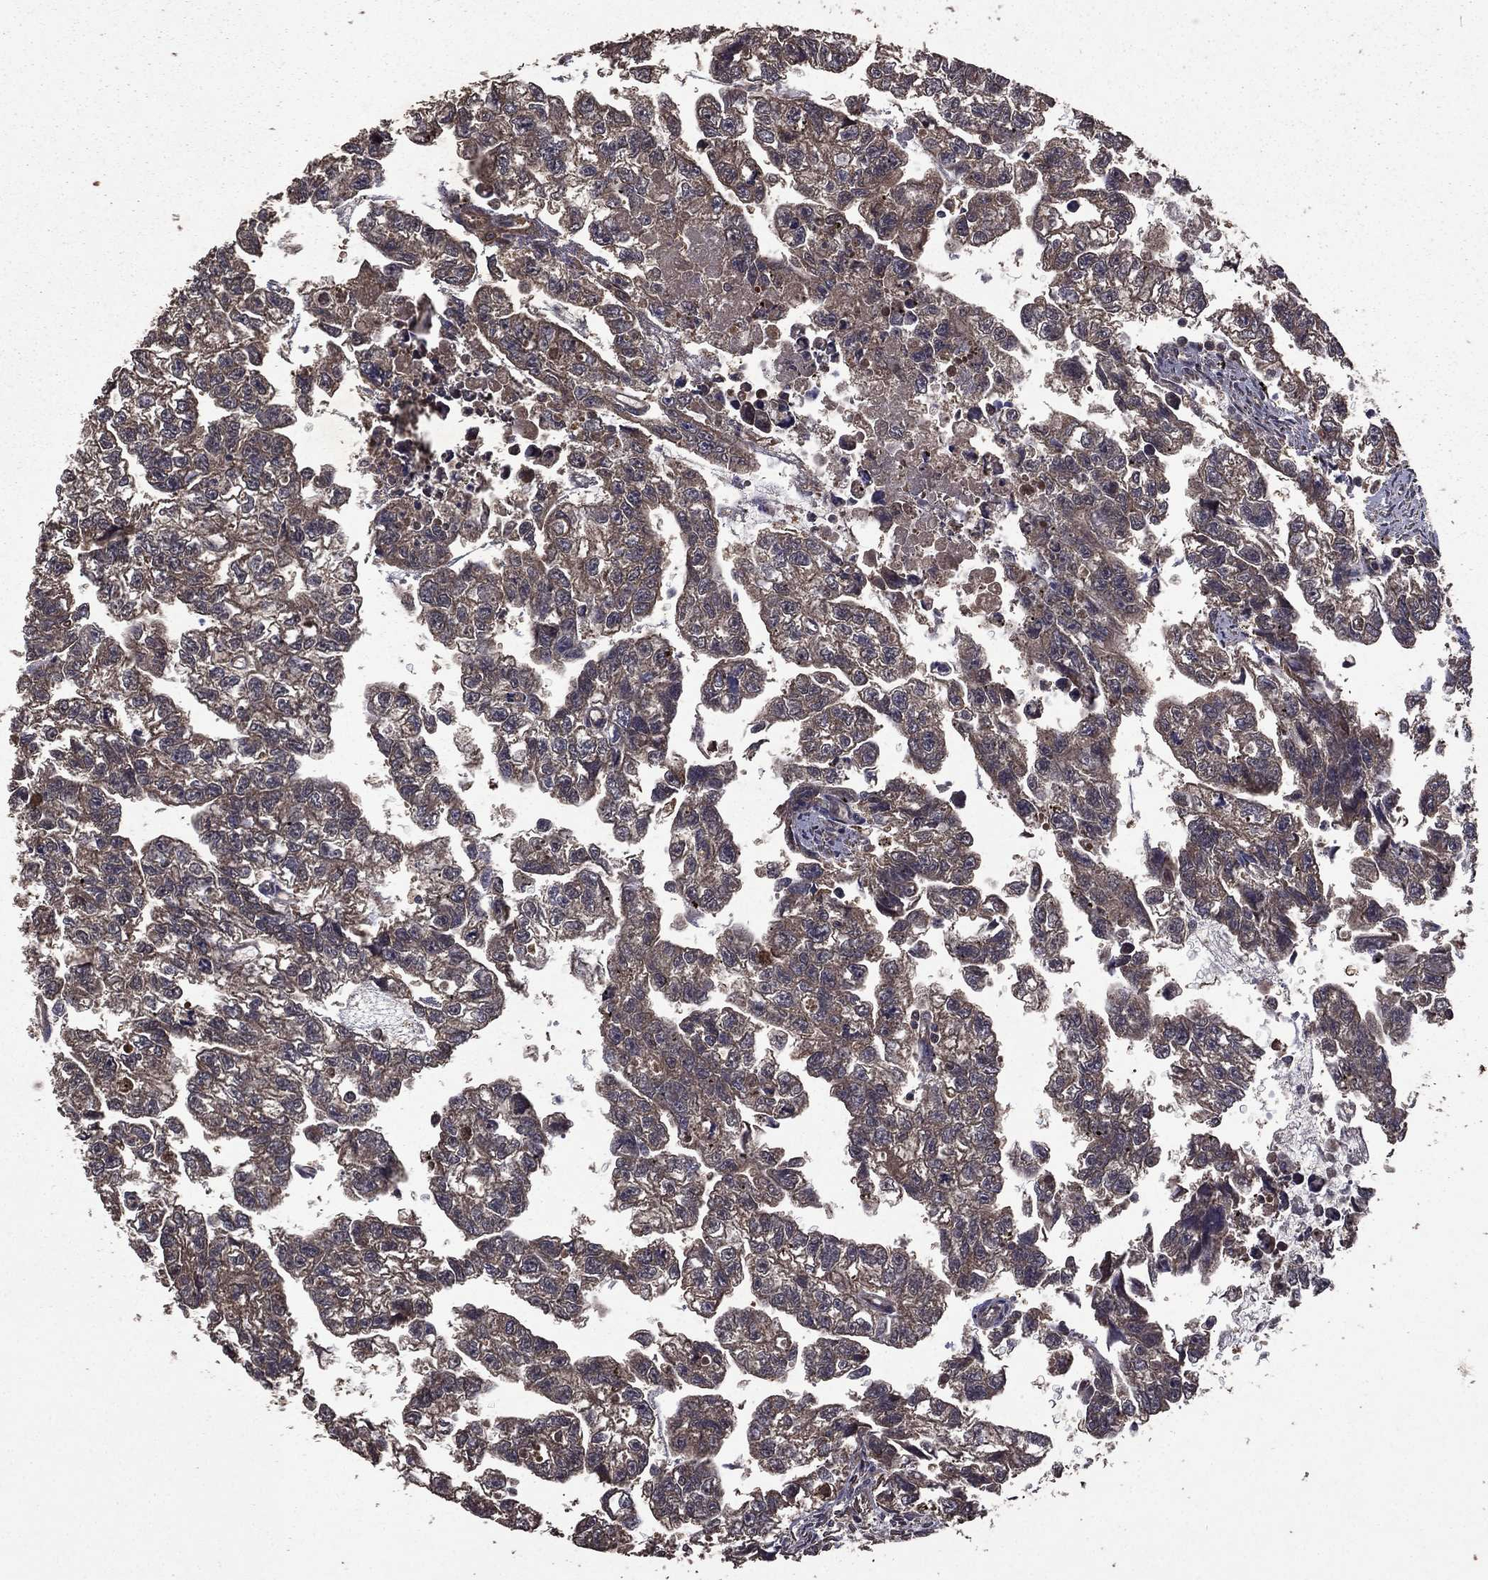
{"staining": {"intensity": "negative", "quantity": "none", "location": "none"}, "tissue": "testis cancer", "cell_type": "Tumor cells", "image_type": "cancer", "snomed": [{"axis": "morphology", "description": "Carcinoma, Embryonal, NOS"}, {"axis": "morphology", "description": "Teratoma, malignant, NOS"}, {"axis": "topography", "description": "Testis"}], "caption": "DAB (3,3'-diaminobenzidine) immunohistochemical staining of testis malignant teratoma reveals no significant expression in tumor cells.", "gene": "BIRC6", "patient": {"sex": "male", "age": 44}}